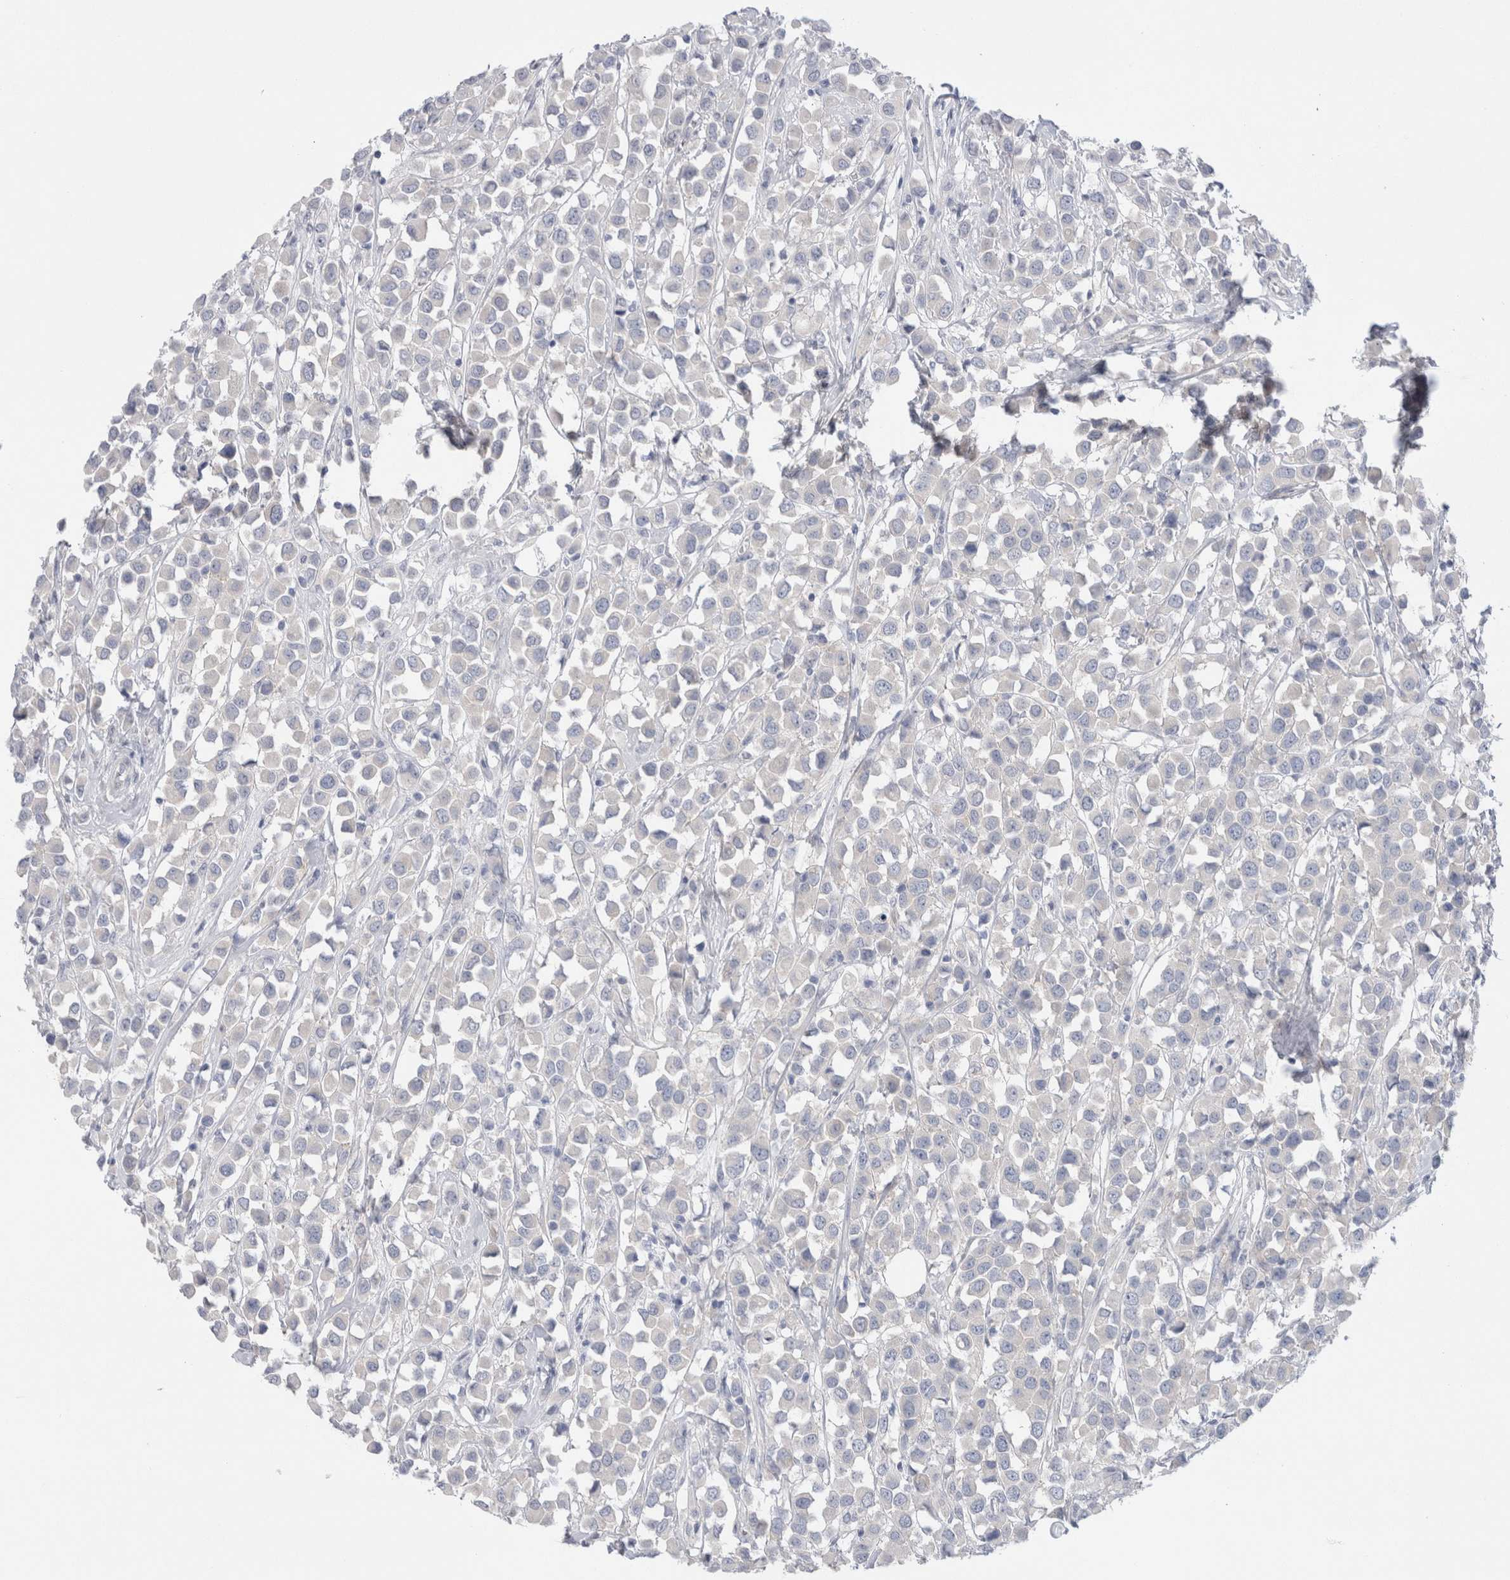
{"staining": {"intensity": "negative", "quantity": "none", "location": "none"}, "tissue": "breast cancer", "cell_type": "Tumor cells", "image_type": "cancer", "snomed": [{"axis": "morphology", "description": "Duct carcinoma"}, {"axis": "topography", "description": "Breast"}], "caption": "This is an immunohistochemistry image of human breast intraductal carcinoma. There is no staining in tumor cells.", "gene": "WIPF2", "patient": {"sex": "female", "age": 61}}